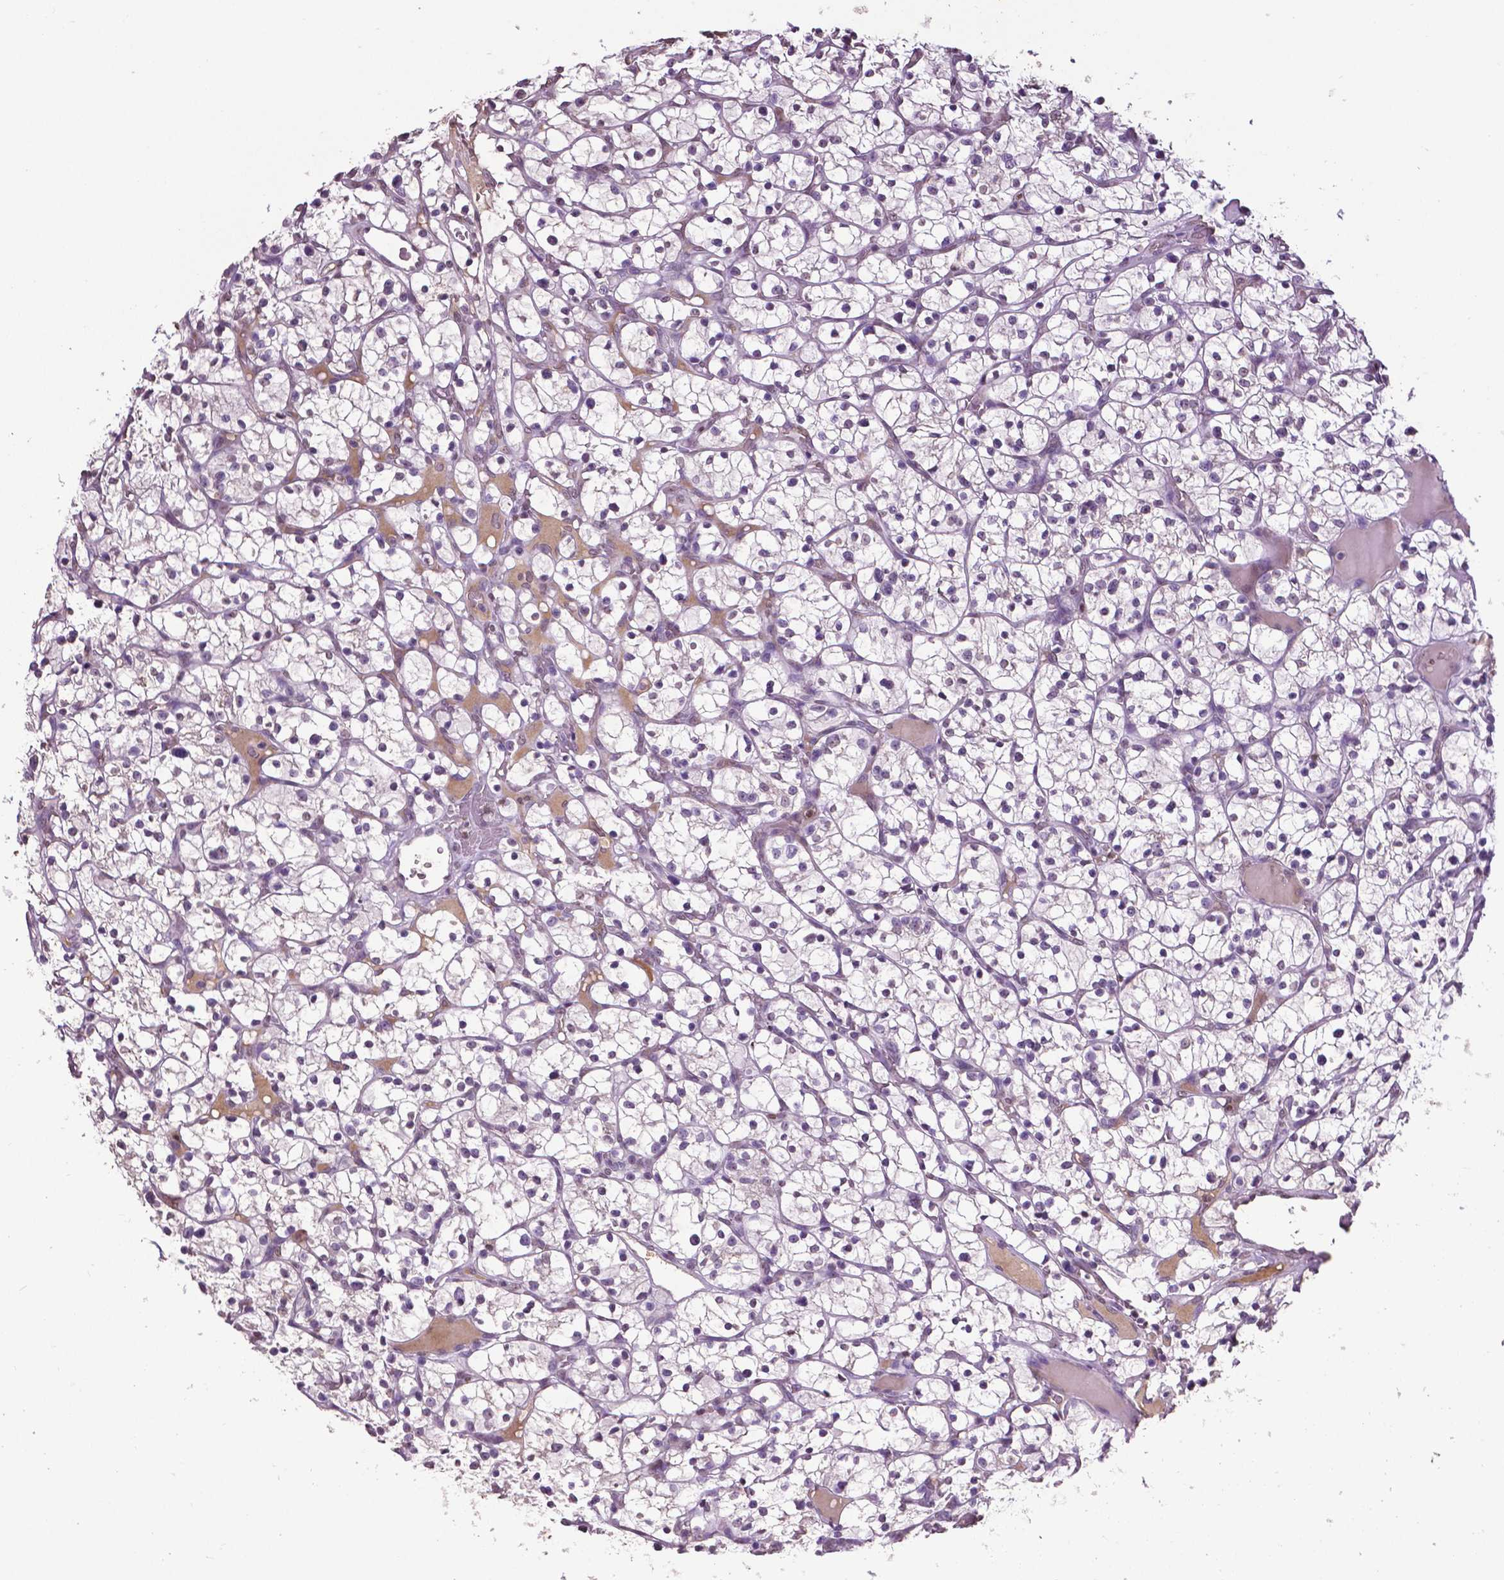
{"staining": {"intensity": "negative", "quantity": "none", "location": "none"}, "tissue": "renal cancer", "cell_type": "Tumor cells", "image_type": "cancer", "snomed": [{"axis": "morphology", "description": "Adenocarcinoma, NOS"}, {"axis": "topography", "description": "Kidney"}], "caption": "This histopathology image is of adenocarcinoma (renal) stained with immunohistochemistry (IHC) to label a protein in brown with the nuclei are counter-stained blue. There is no expression in tumor cells.", "gene": "RUNX3", "patient": {"sex": "female", "age": 64}}